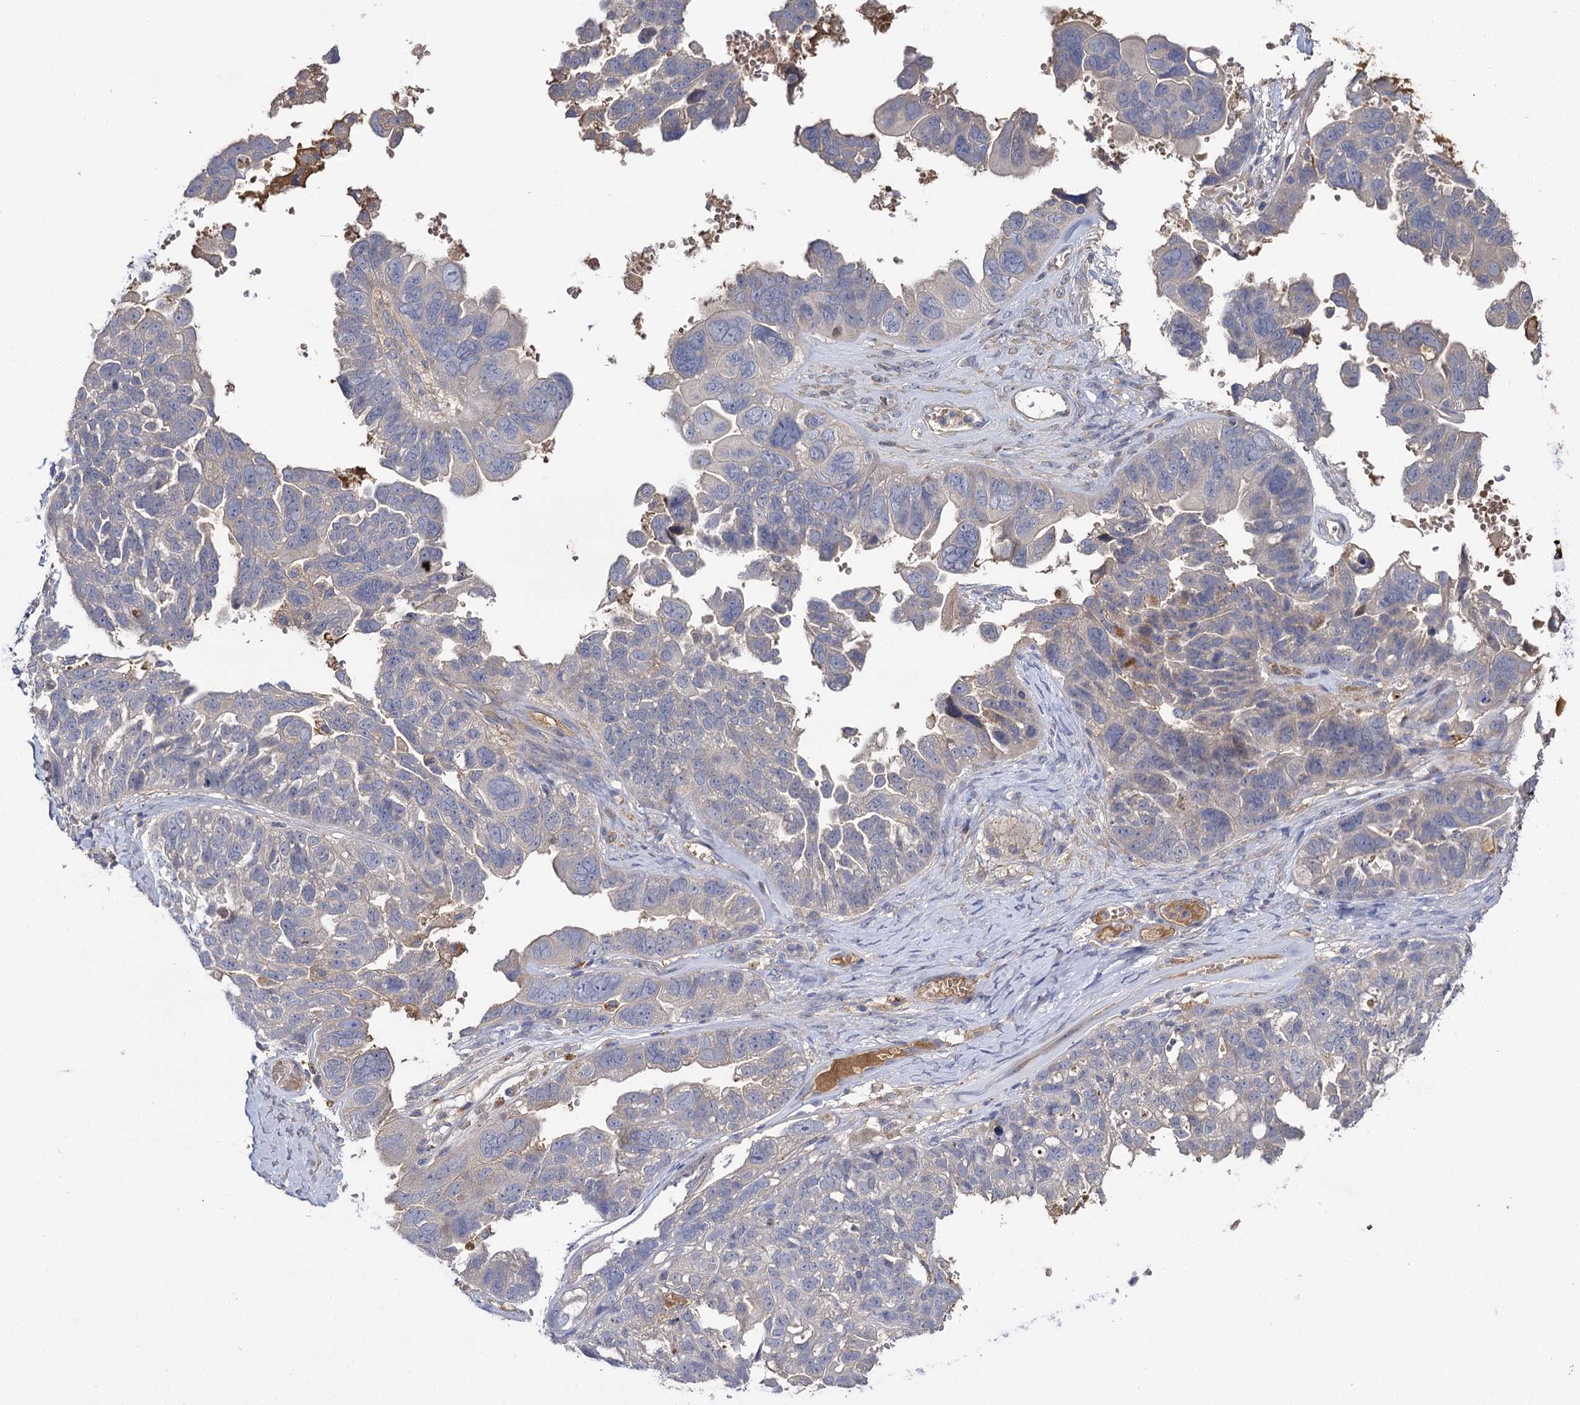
{"staining": {"intensity": "negative", "quantity": "none", "location": "none"}, "tissue": "ovarian cancer", "cell_type": "Tumor cells", "image_type": "cancer", "snomed": [{"axis": "morphology", "description": "Cystadenocarcinoma, serous, NOS"}, {"axis": "topography", "description": "Ovary"}], "caption": "Tumor cells are negative for brown protein staining in ovarian serous cystadenocarcinoma. (Immunohistochemistry (ihc), brightfield microscopy, high magnification).", "gene": "USP50", "patient": {"sex": "female", "age": 79}}